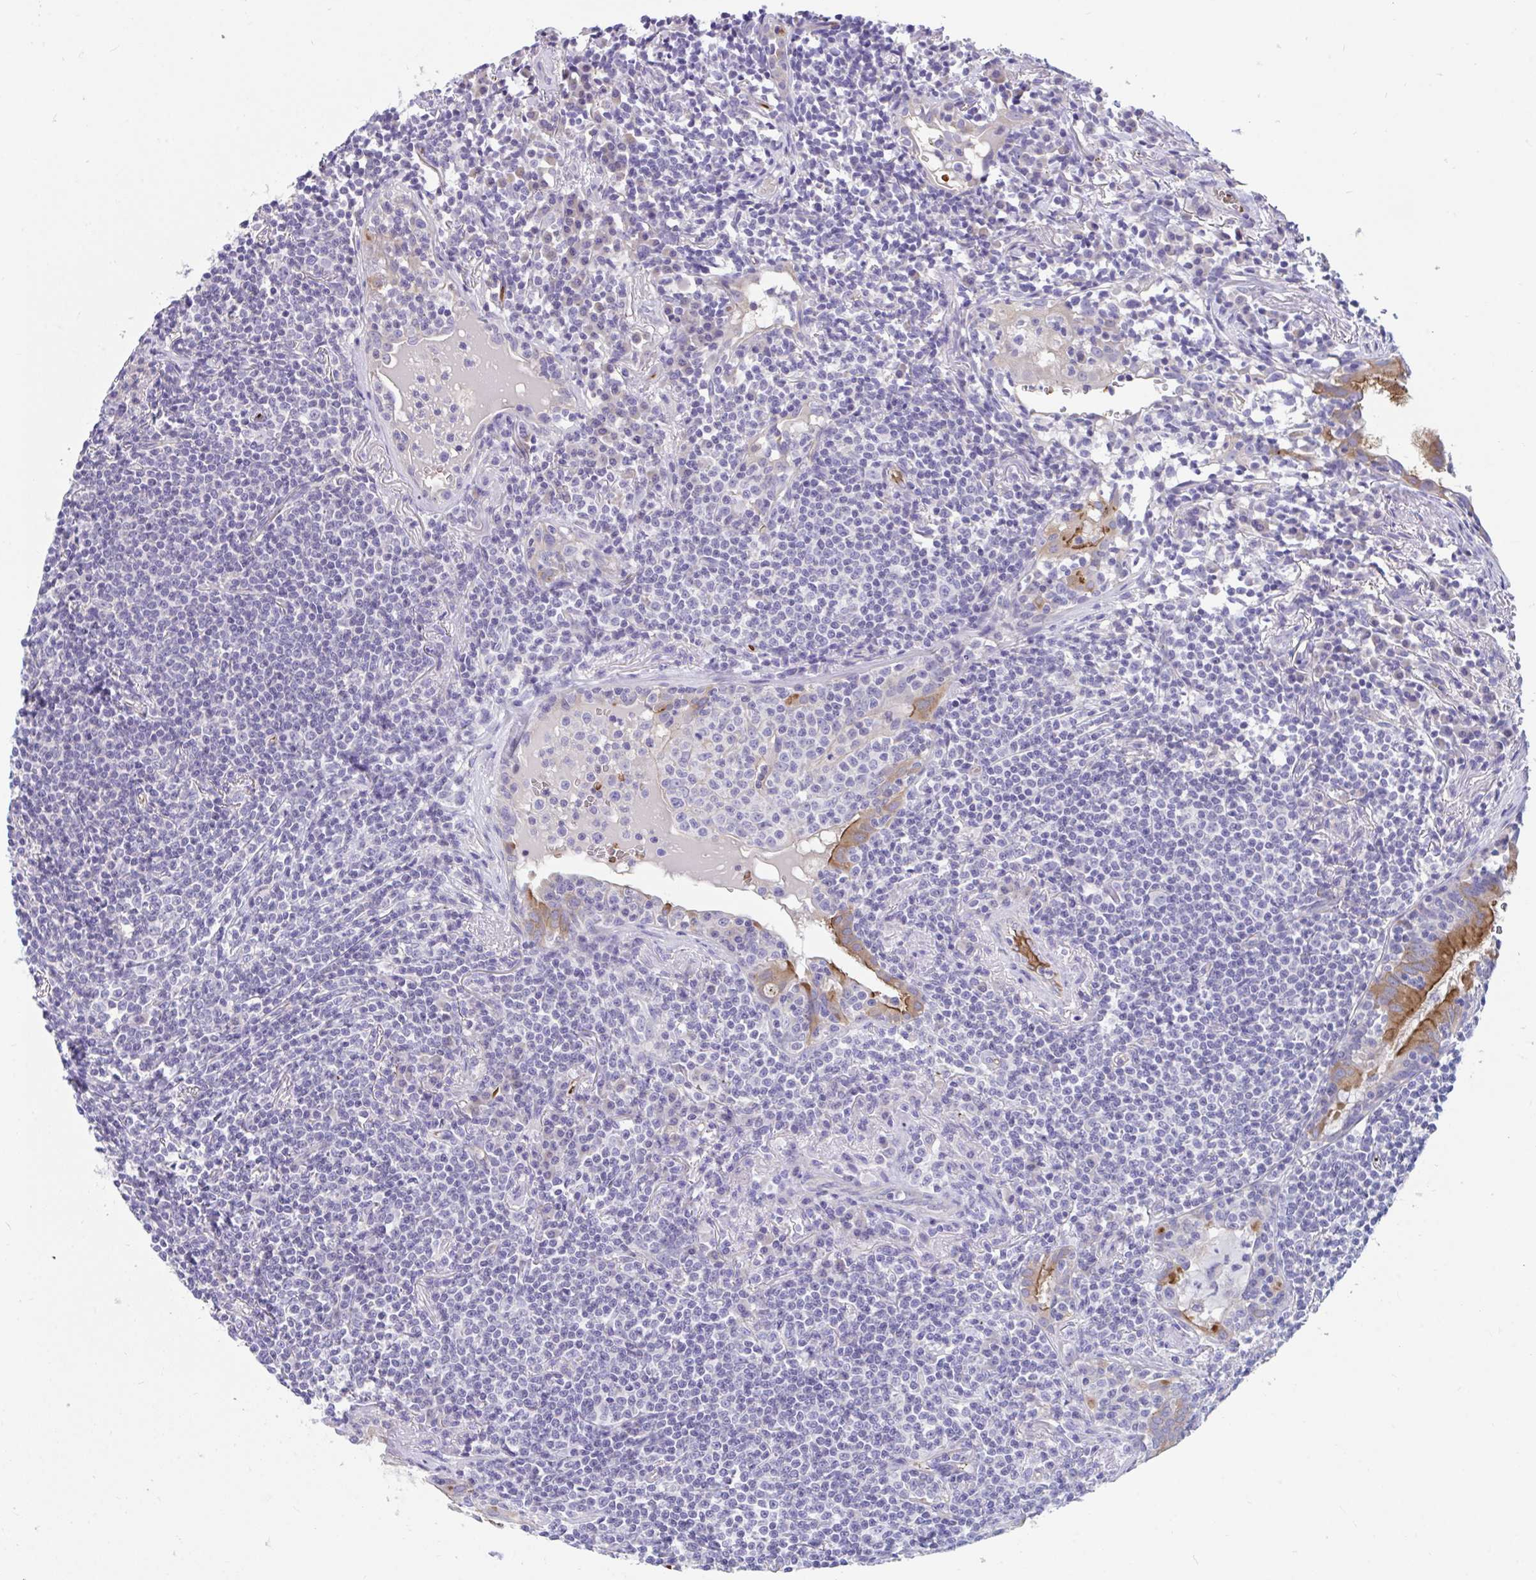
{"staining": {"intensity": "negative", "quantity": "none", "location": "none"}, "tissue": "lymphoma", "cell_type": "Tumor cells", "image_type": "cancer", "snomed": [{"axis": "morphology", "description": "Malignant lymphoma, non-Hodgkin's type, Low grade"}, {"axis": "topography", "description": "Lung"}], "caption": "A high-resolution image shows immunohistochemistry (IHC) staining of low-grade malignant lymphoma, non-Hodgkin's type, which reveals no significant positivity in tumor cells. (DAB immunohistochemistry visualized using brightfield microscopy, high magnification).", "gene": "TTC30B", "patient": {"sex": "female", "age": 71}}